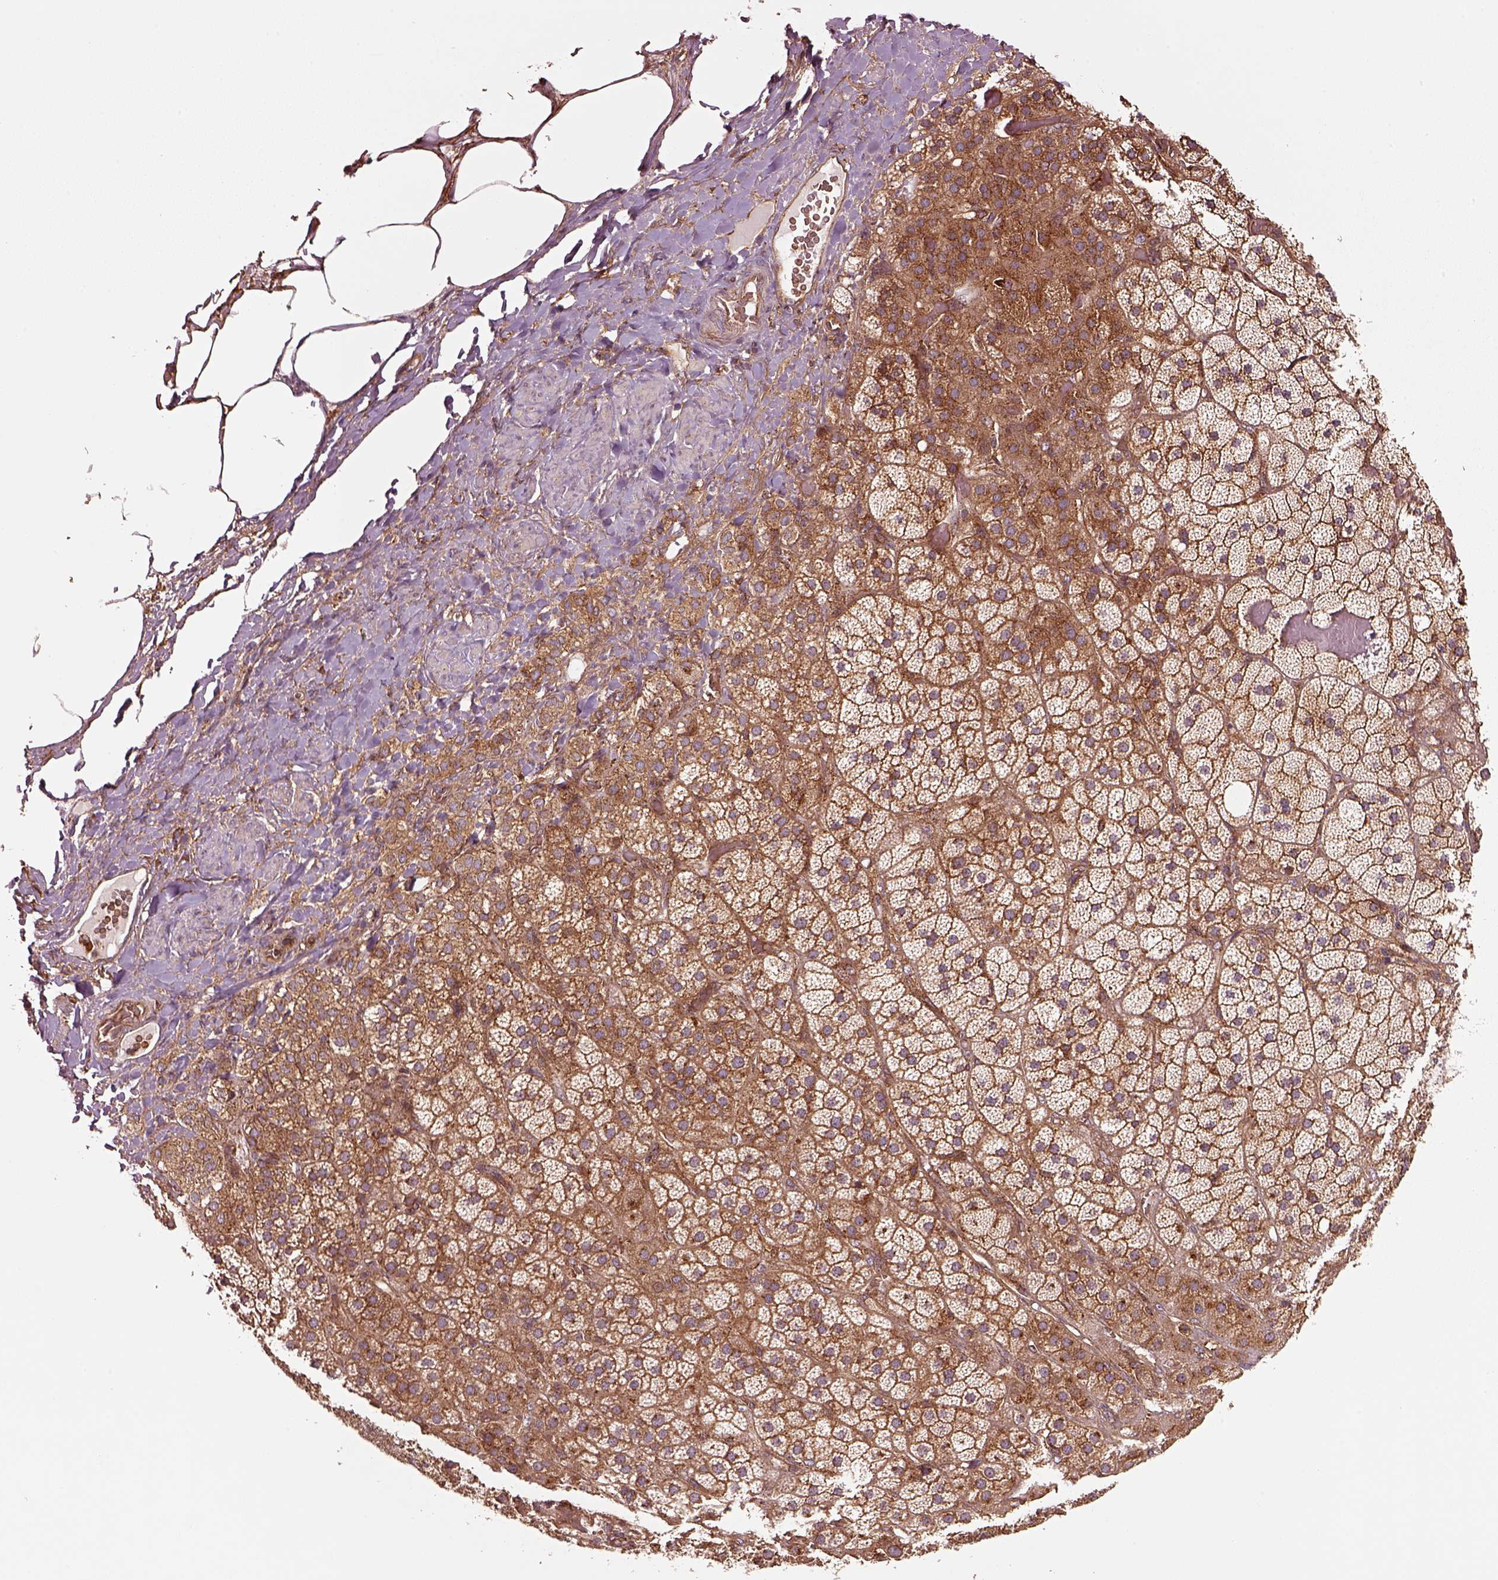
{"staining": {"intensity": "strong", "quantity": ">75%", "location": "cytoplasmic/membranous"}, "tissue": "adrenal gland", "cell_type": "Glandular cells", "image_type": "normal", "snomed": [{"axis": "morphology", "description": "Normal tissue, NOS"}, {"axis": "topography", "description": "Adrenal gland"}], "caption": "The immunohistochemical stain shows strong cytoplasmic/membranous staining in glandular cells of unremarkable adrenal gland. Using DAB (brown) and hematoxylin (blue) stains, captured at high magnification using brightfield microscopy.", "gene": "WASHC2A", "patient": {"sex": "male", "age": 57}}